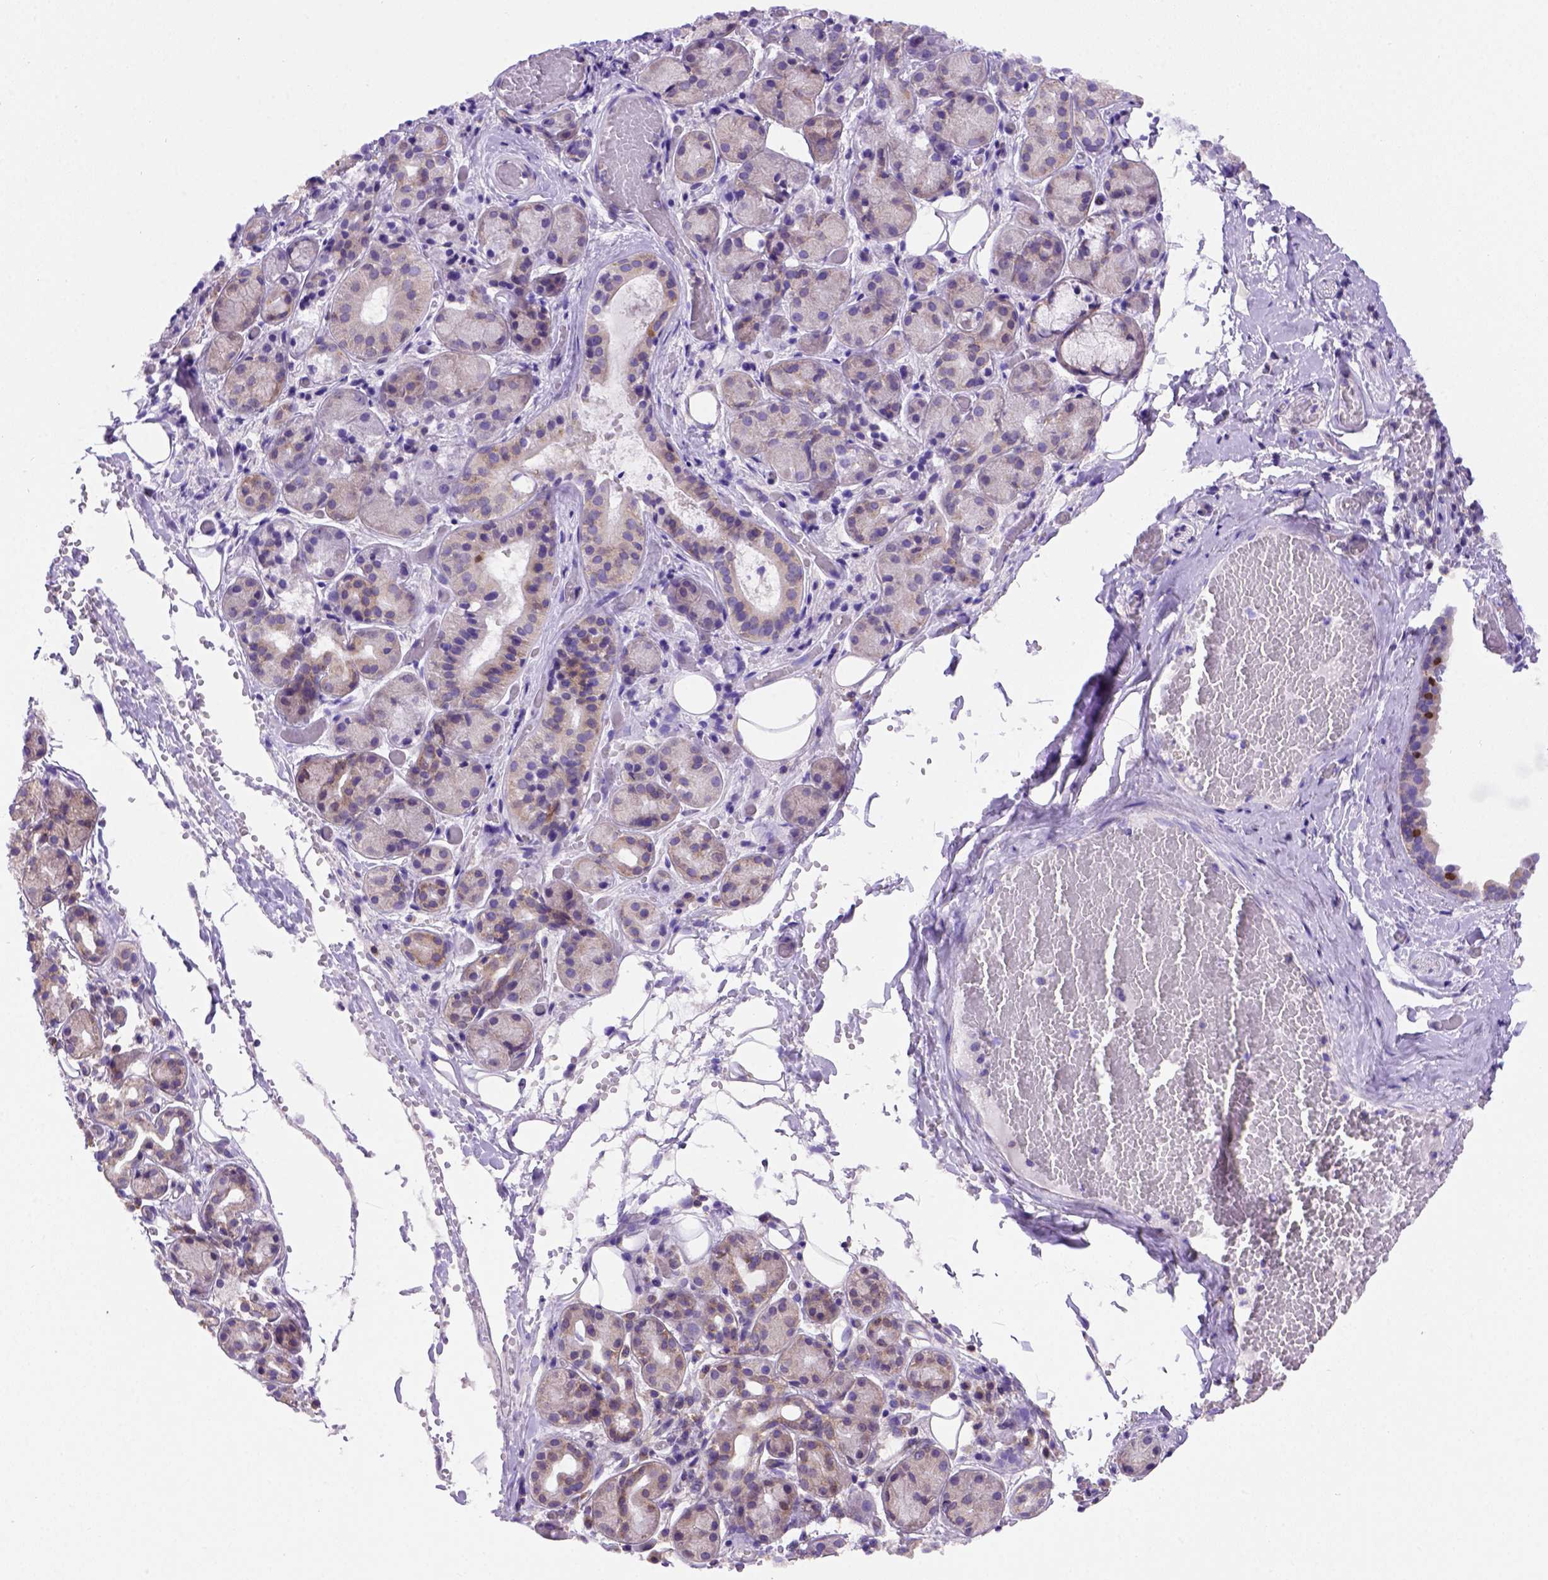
{"staining": {"intensity": "moderate", "quantity": "<25%", "location": "nuclear"}, "tissue": "salivary gland", "cell_type": "Glandular cells", "image_type": "normal", "snomed": [{"axis": "morphology", "description": "Normal tissue, NOS"}, {"axis": "topography", "description": "Salivary gland"}, {"axis": "topography", "description": "Peripheral nerve tissue"}], "caption": "A photomicrograph showing moderate nuclear positivity in approximately <25% of glandular cells in normal salivary gland, as visualized by brown immunohistochemical staining.", "gene": "FOXI1", "patient": {"sex": "male", "age": 71}}